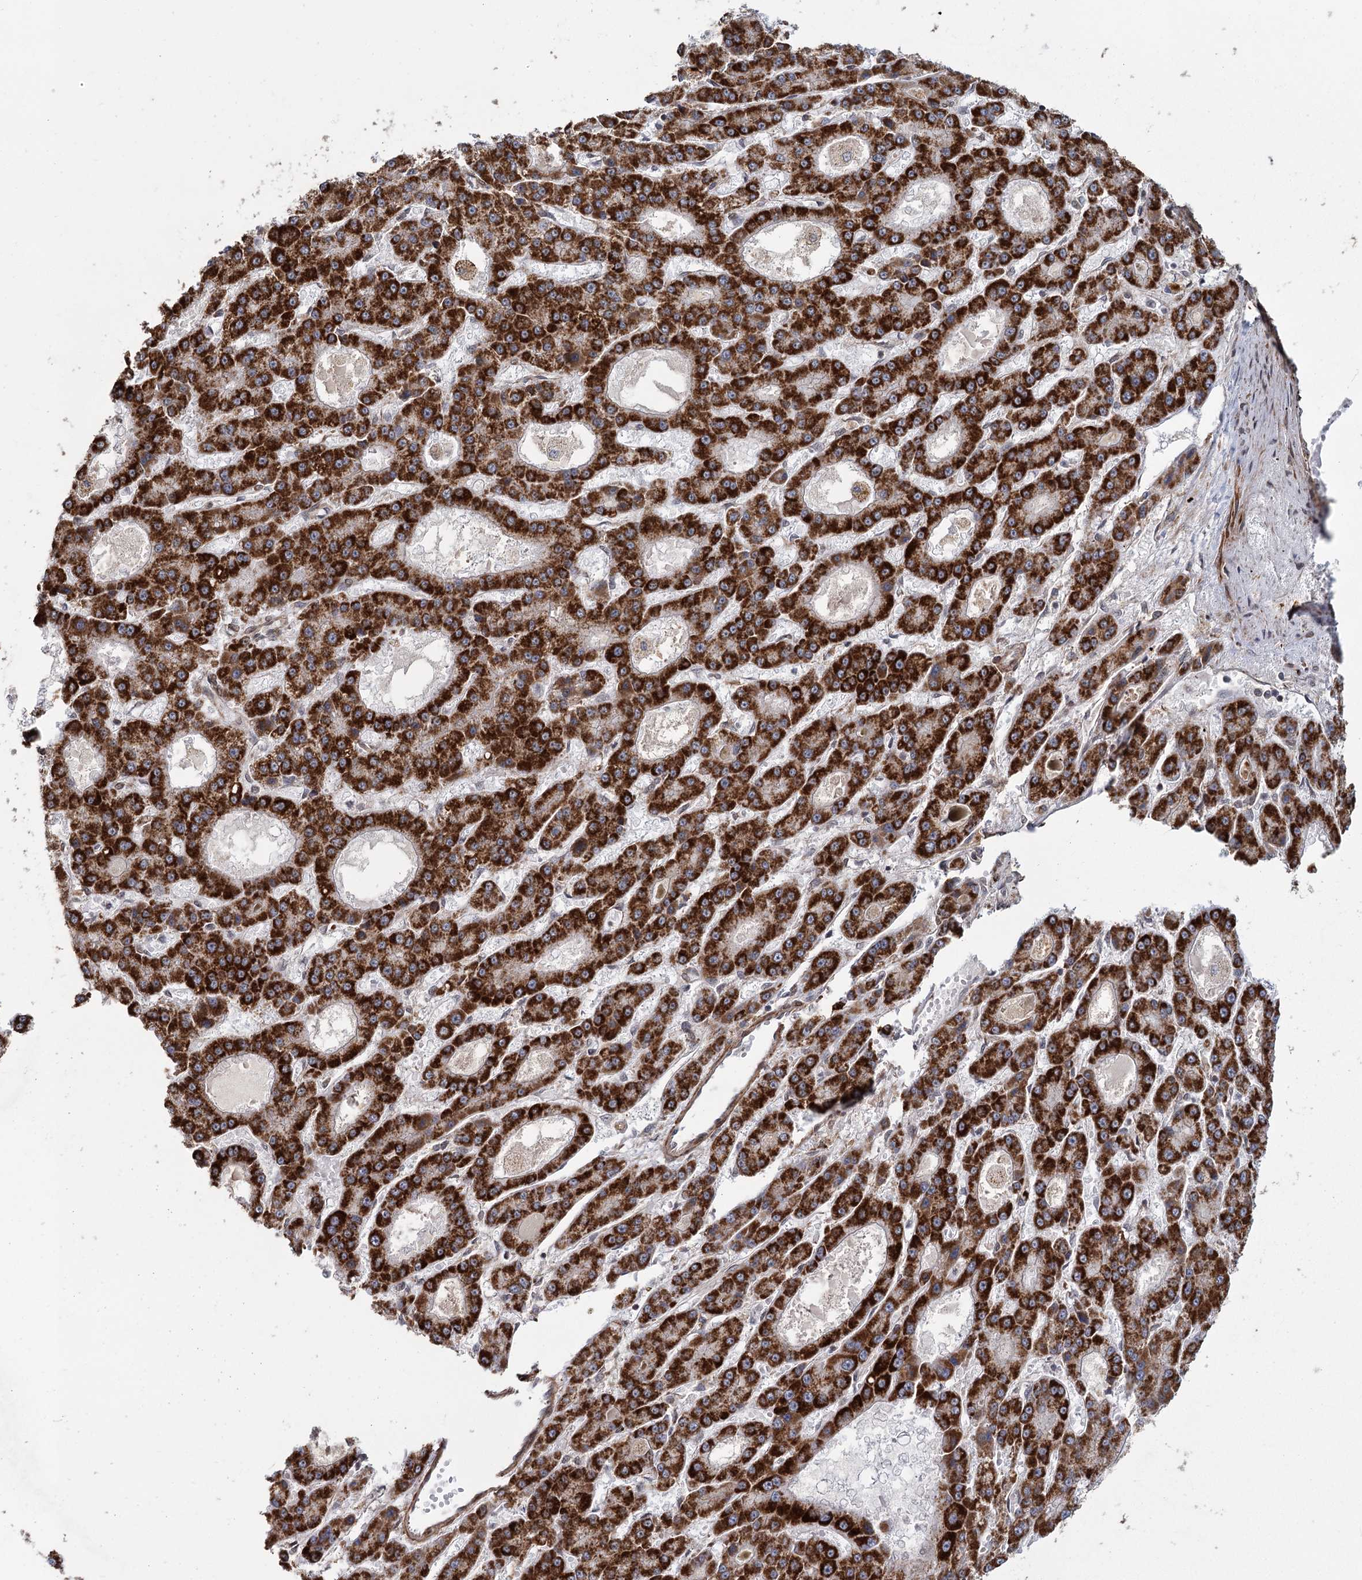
{"staining": {"intensity": "strong", "quantity": ">75%", "location": "cytoplasmic/membranous"}, "tissue": "liver cancer", "cell_type": "Tumor cells", "image_type": "cancer", "snomed": [{"axis": "morphology", "description": "Carcinoma, Hepatocellular, NOS"}, {"axis": "topography", "description": "Liver"}], "caption": "Protein staining displays strong cytoplasmic/membranous staining in about >75% of tumor cells in liver hepatocellular carcinoma. (DAB IHC, brown staining for protein, blue staining for nuclei).", "gene": "ZCCHC24", "patient": {"sex": "male", "age": 70}}